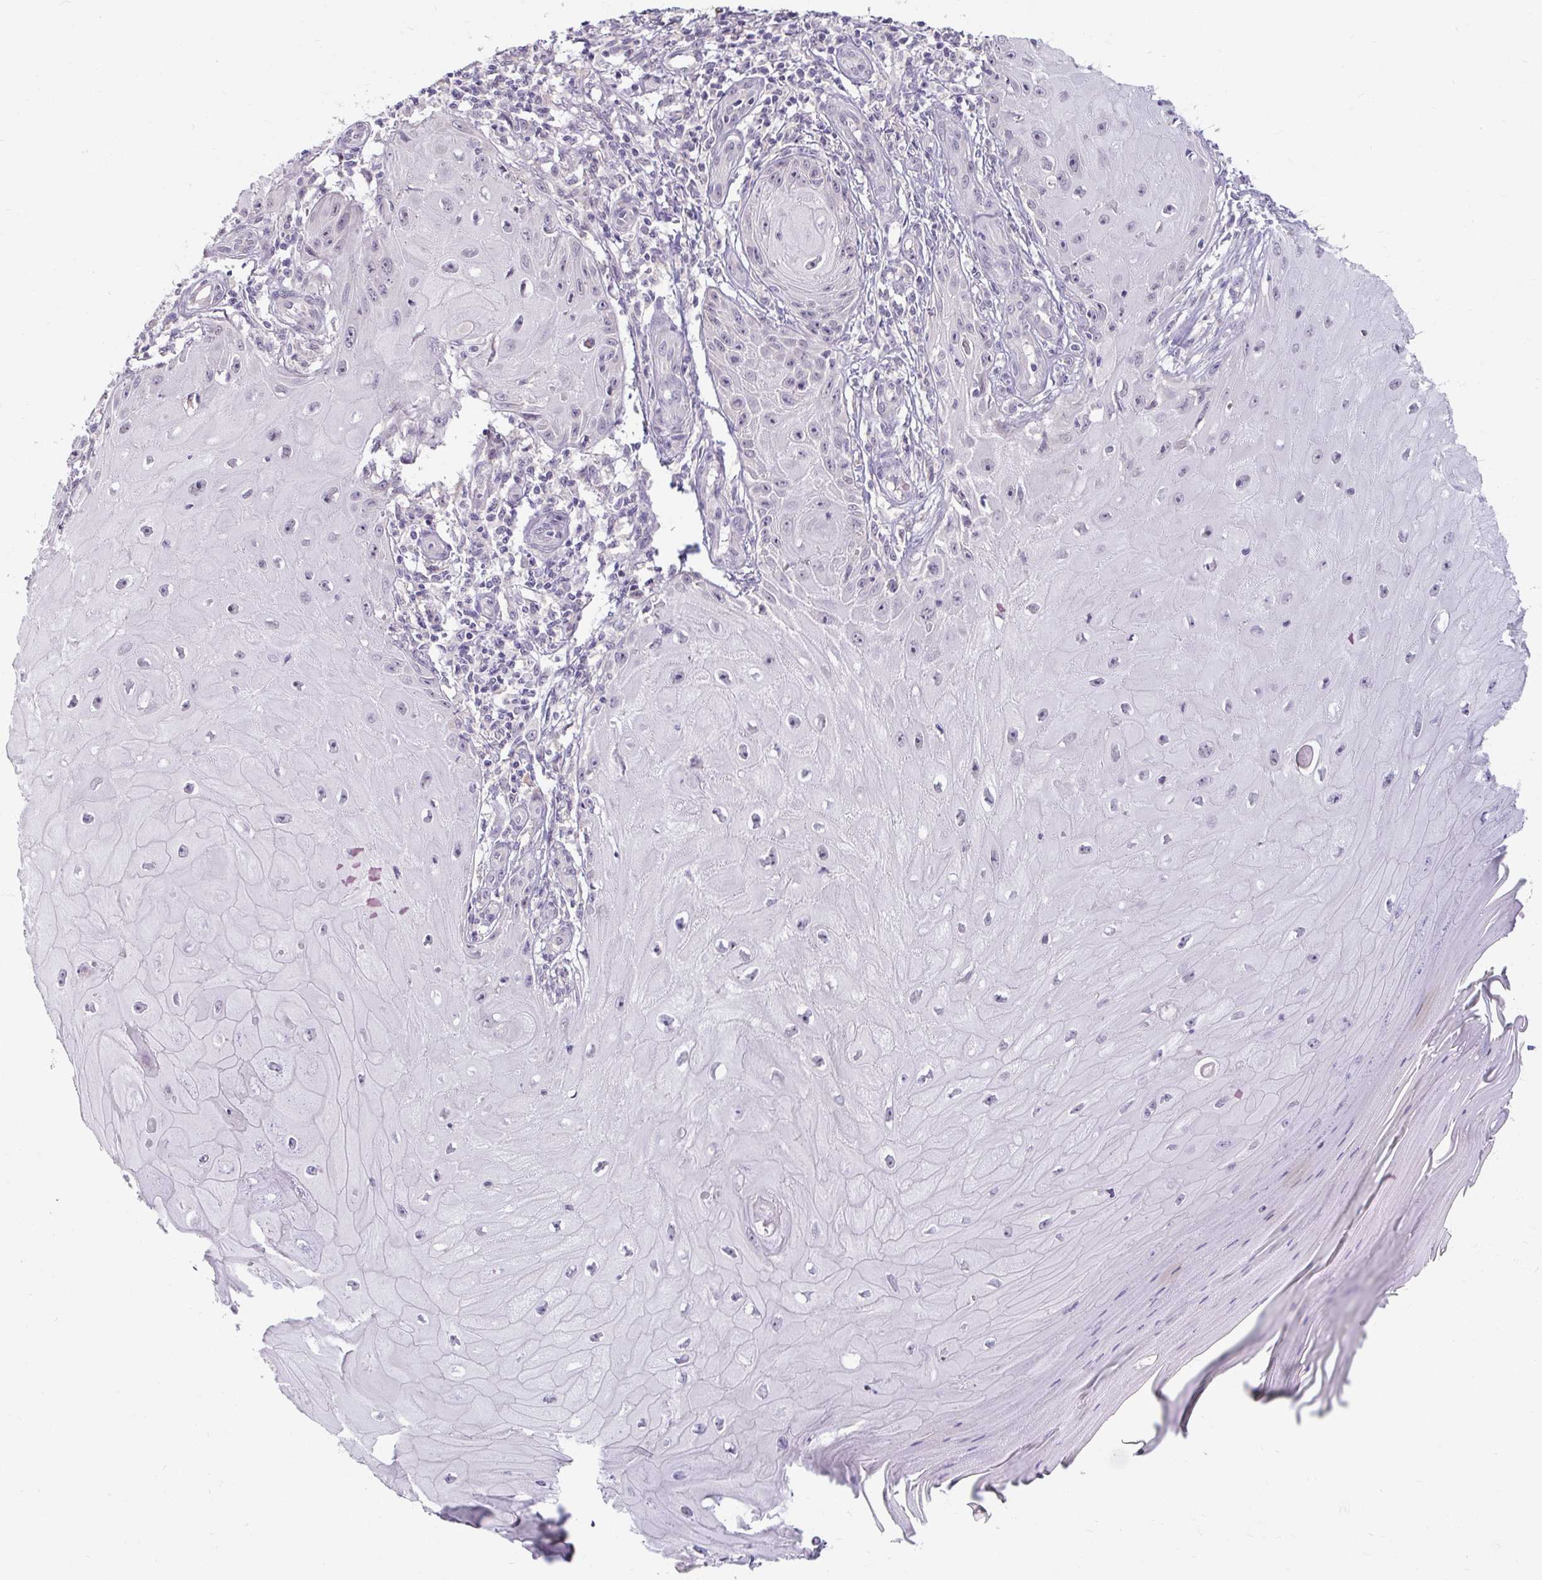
{"staining": {"intensity": "negative", "quantity": "none", "location": "none"}, "tissue": "skin cancer", "cell_type": "Tumor cells", "image_type": "cancer", "snomed": [{"axis": "morphology", "description": "Squamous cell carcinoma, NOS"}, {"axis": "topography", "description": "Skin"}], "caption": "Squamous cell carcinoma (skin) was stained to show a protein in brown. There is no significant expression in tumor cells.", "gene": "DDN", "patient": {"sex": "female", "age": 77}}